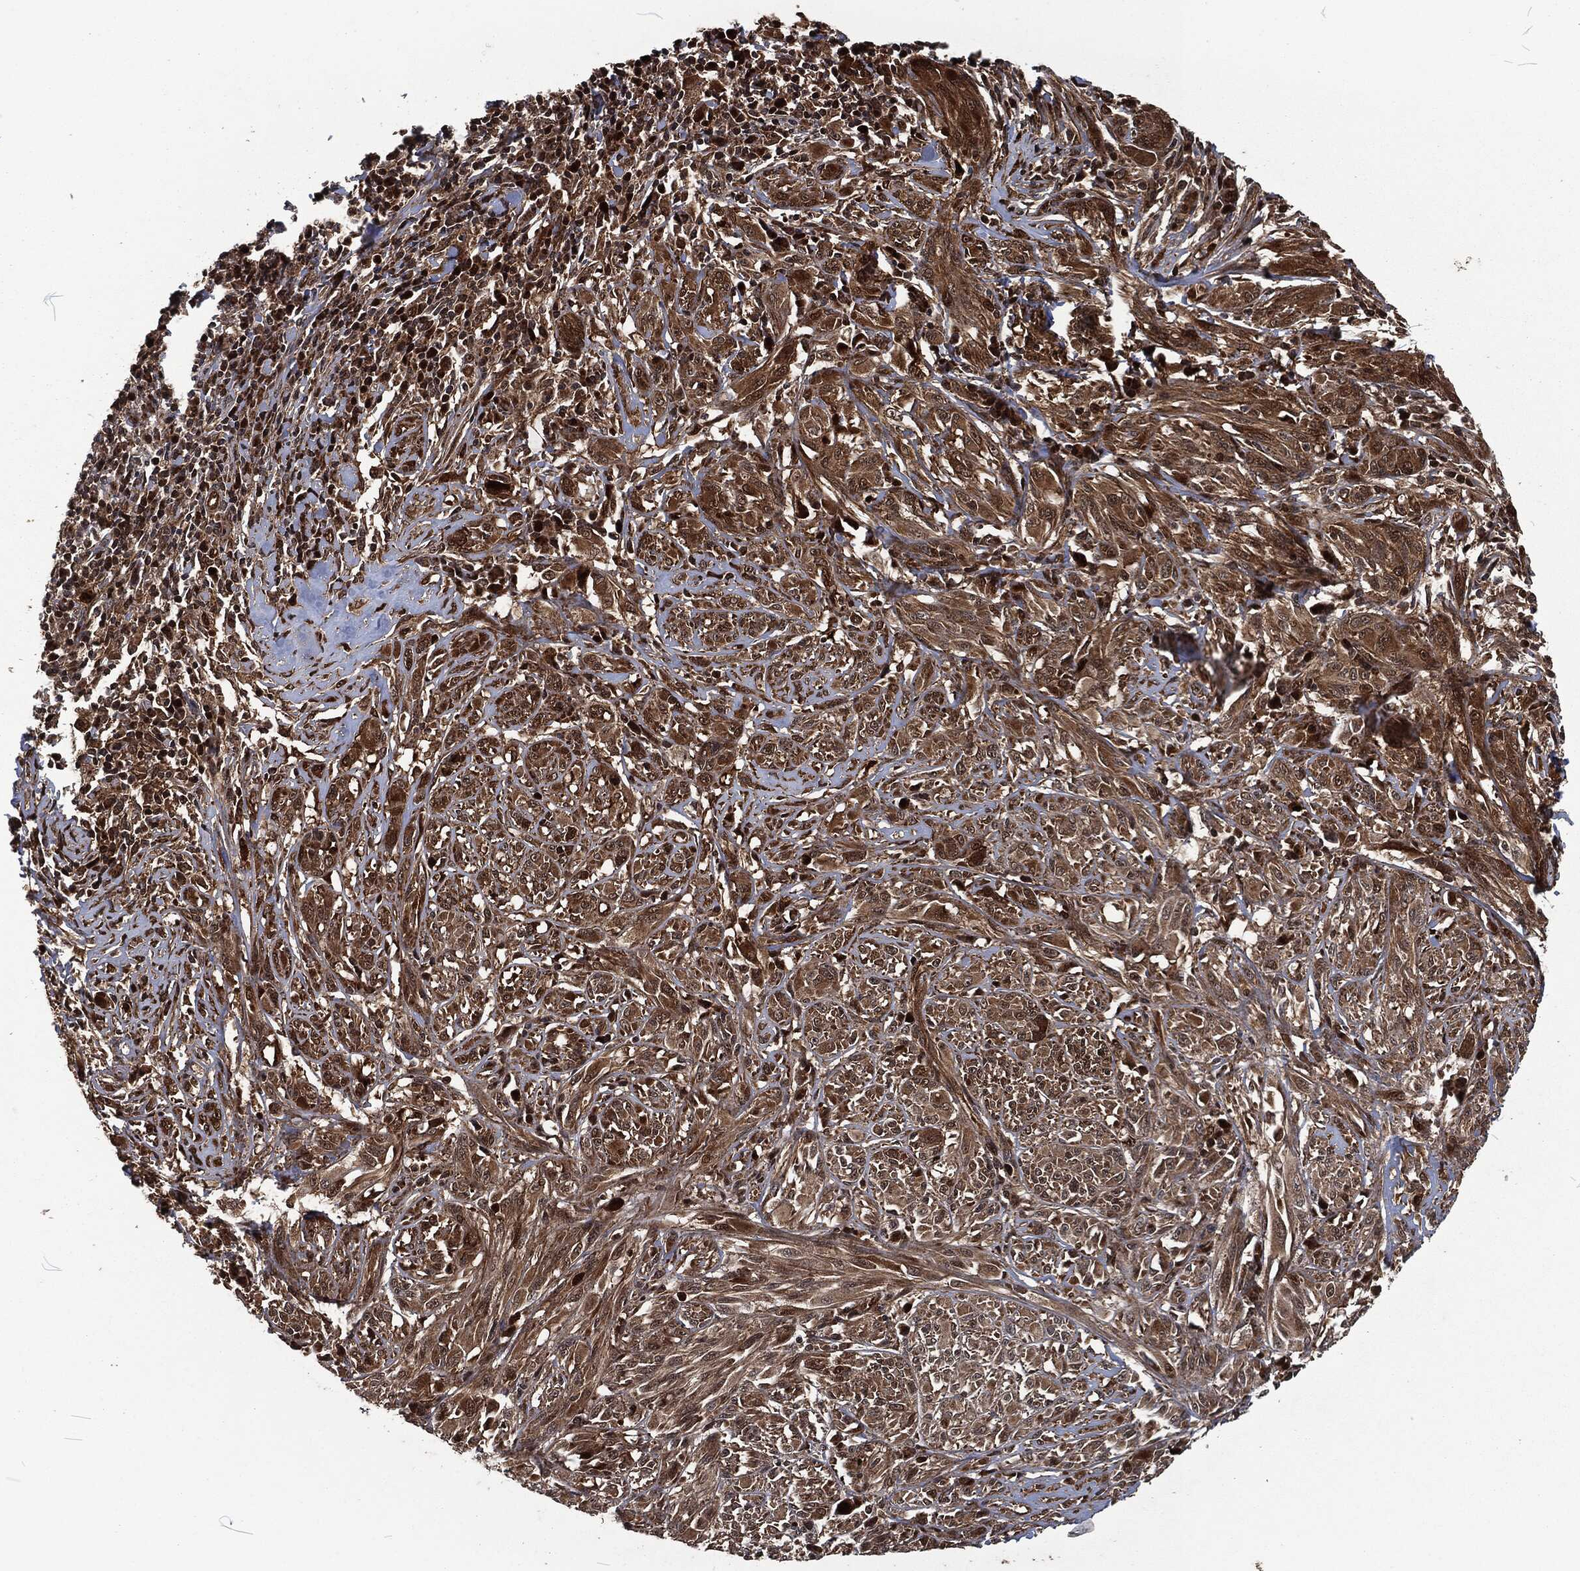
{"staining": {"intensity": "moderate", "quantity": "25%-75%", "location": "cytoplasmic/membranous"}, "tissue": "melanoma", "cell_type": "Tumor cells", "image_type": "cancer", "snomed": [{"axis": "morphology", "description": "Malignant melanoma, NOS"}, {"axis": "topography", "description": "Skin"}], "caption": "High-magnification brightfield microscopy of melanoma stained with DAB (brown) and counterstained with hematoxylin (blue). tumor cells exhibit moderate cytoplasmic/membranous expression is present in about25%-75% of cells. (Stains: DAB (3,3'-diaminobenzidine) in brown, nuclei in blue, Microscopy: brightfield microscopy at high magnification).", "gene": "CMPK2", "patient": {"sex": "female", "age": 91}}